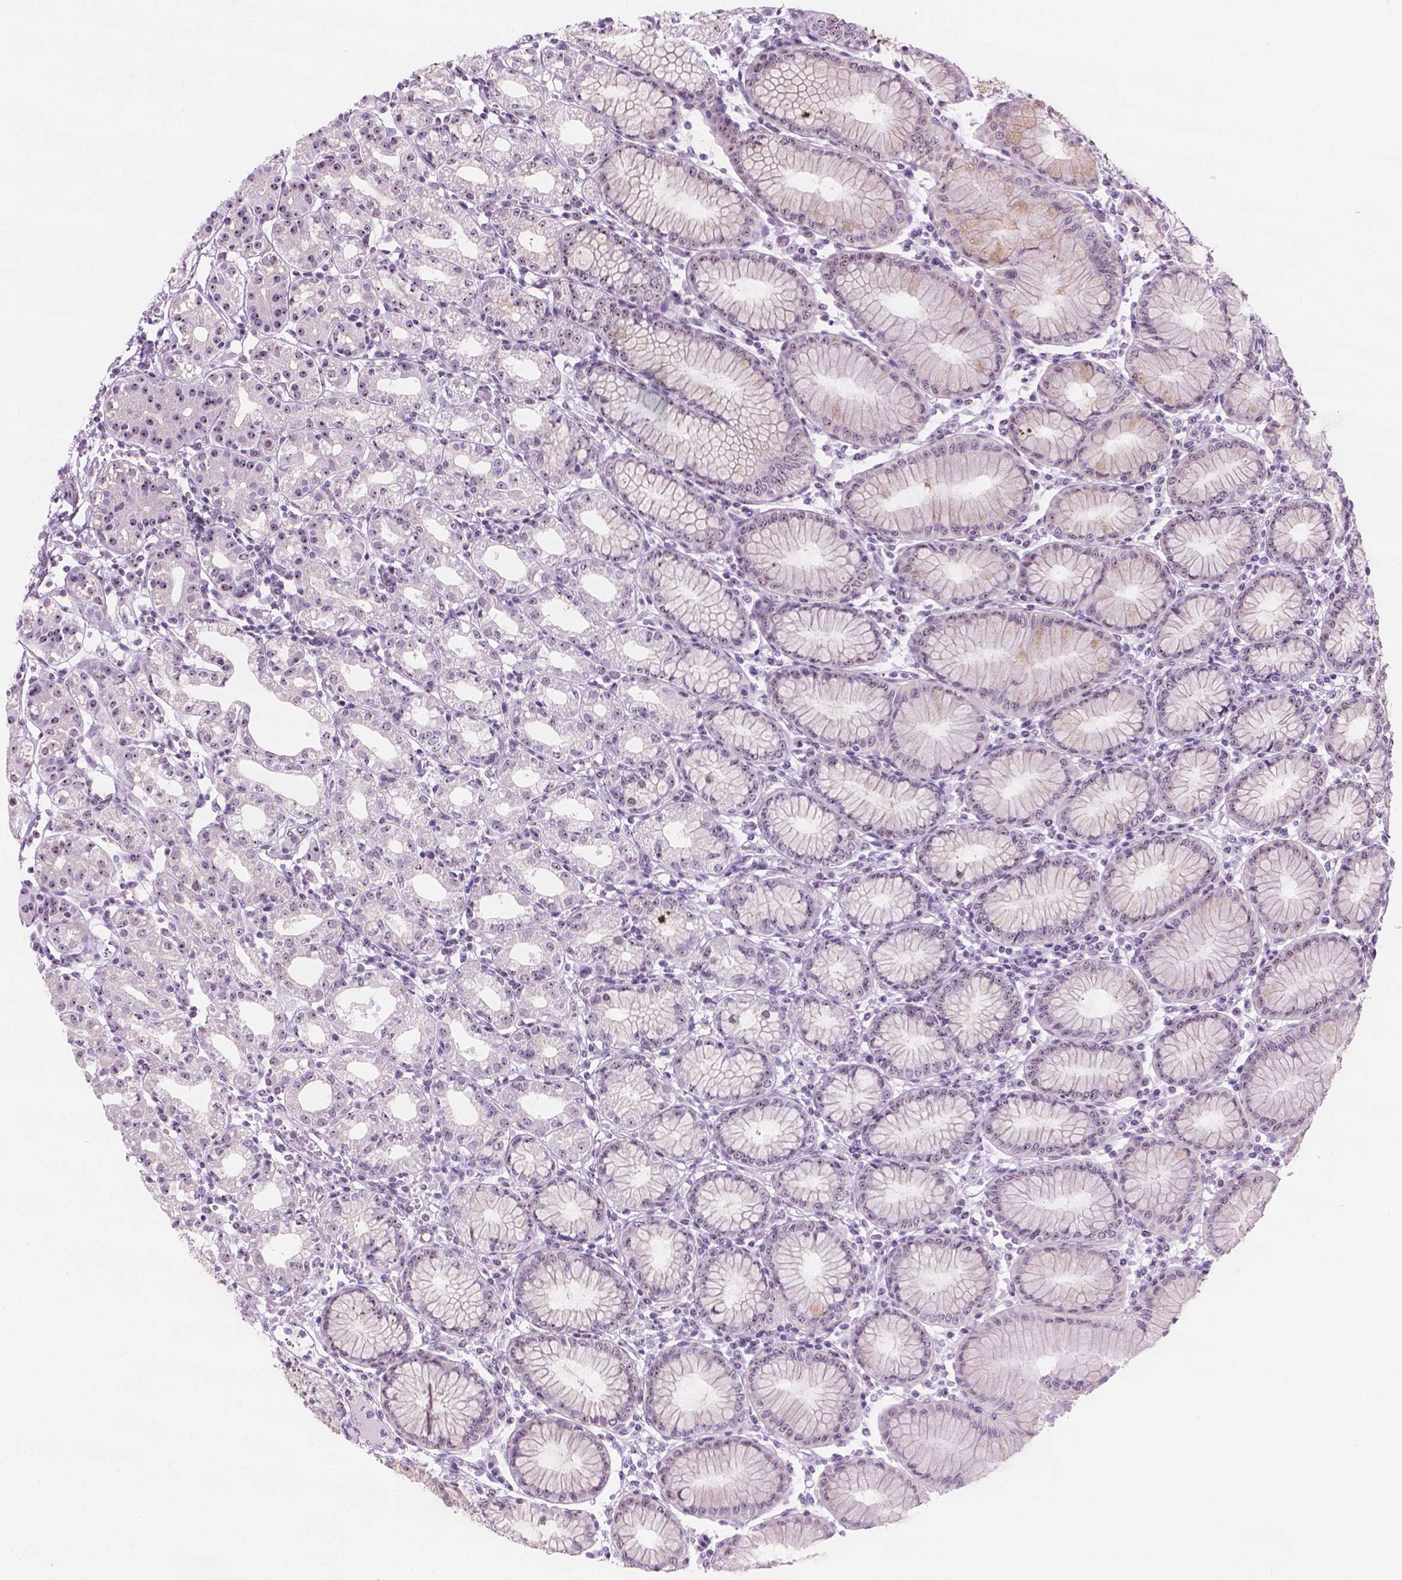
{"staining": {"intensity": "weak", "quantity": "25%-75%", "location": "nuclear"}, "tissue": "stomach", "cell_type": "Glandular cells", "image_type": "normal", "snomed": [{"axis": "morphology", "description": "Normal tissue, NOS"}, {"axis": "topography", "description": "Skeletal muscle"}, {"axis": "topography", "description": "Stomach"}], "caption": "This micrograph shows immunohistochemistry (IHC) staining of unremarkable human stomach, with low weak nuclear expression in about 25%-75% of glandular cells.", "gene": "NOL7", "patient": {"sex": "female", "age": 57}}